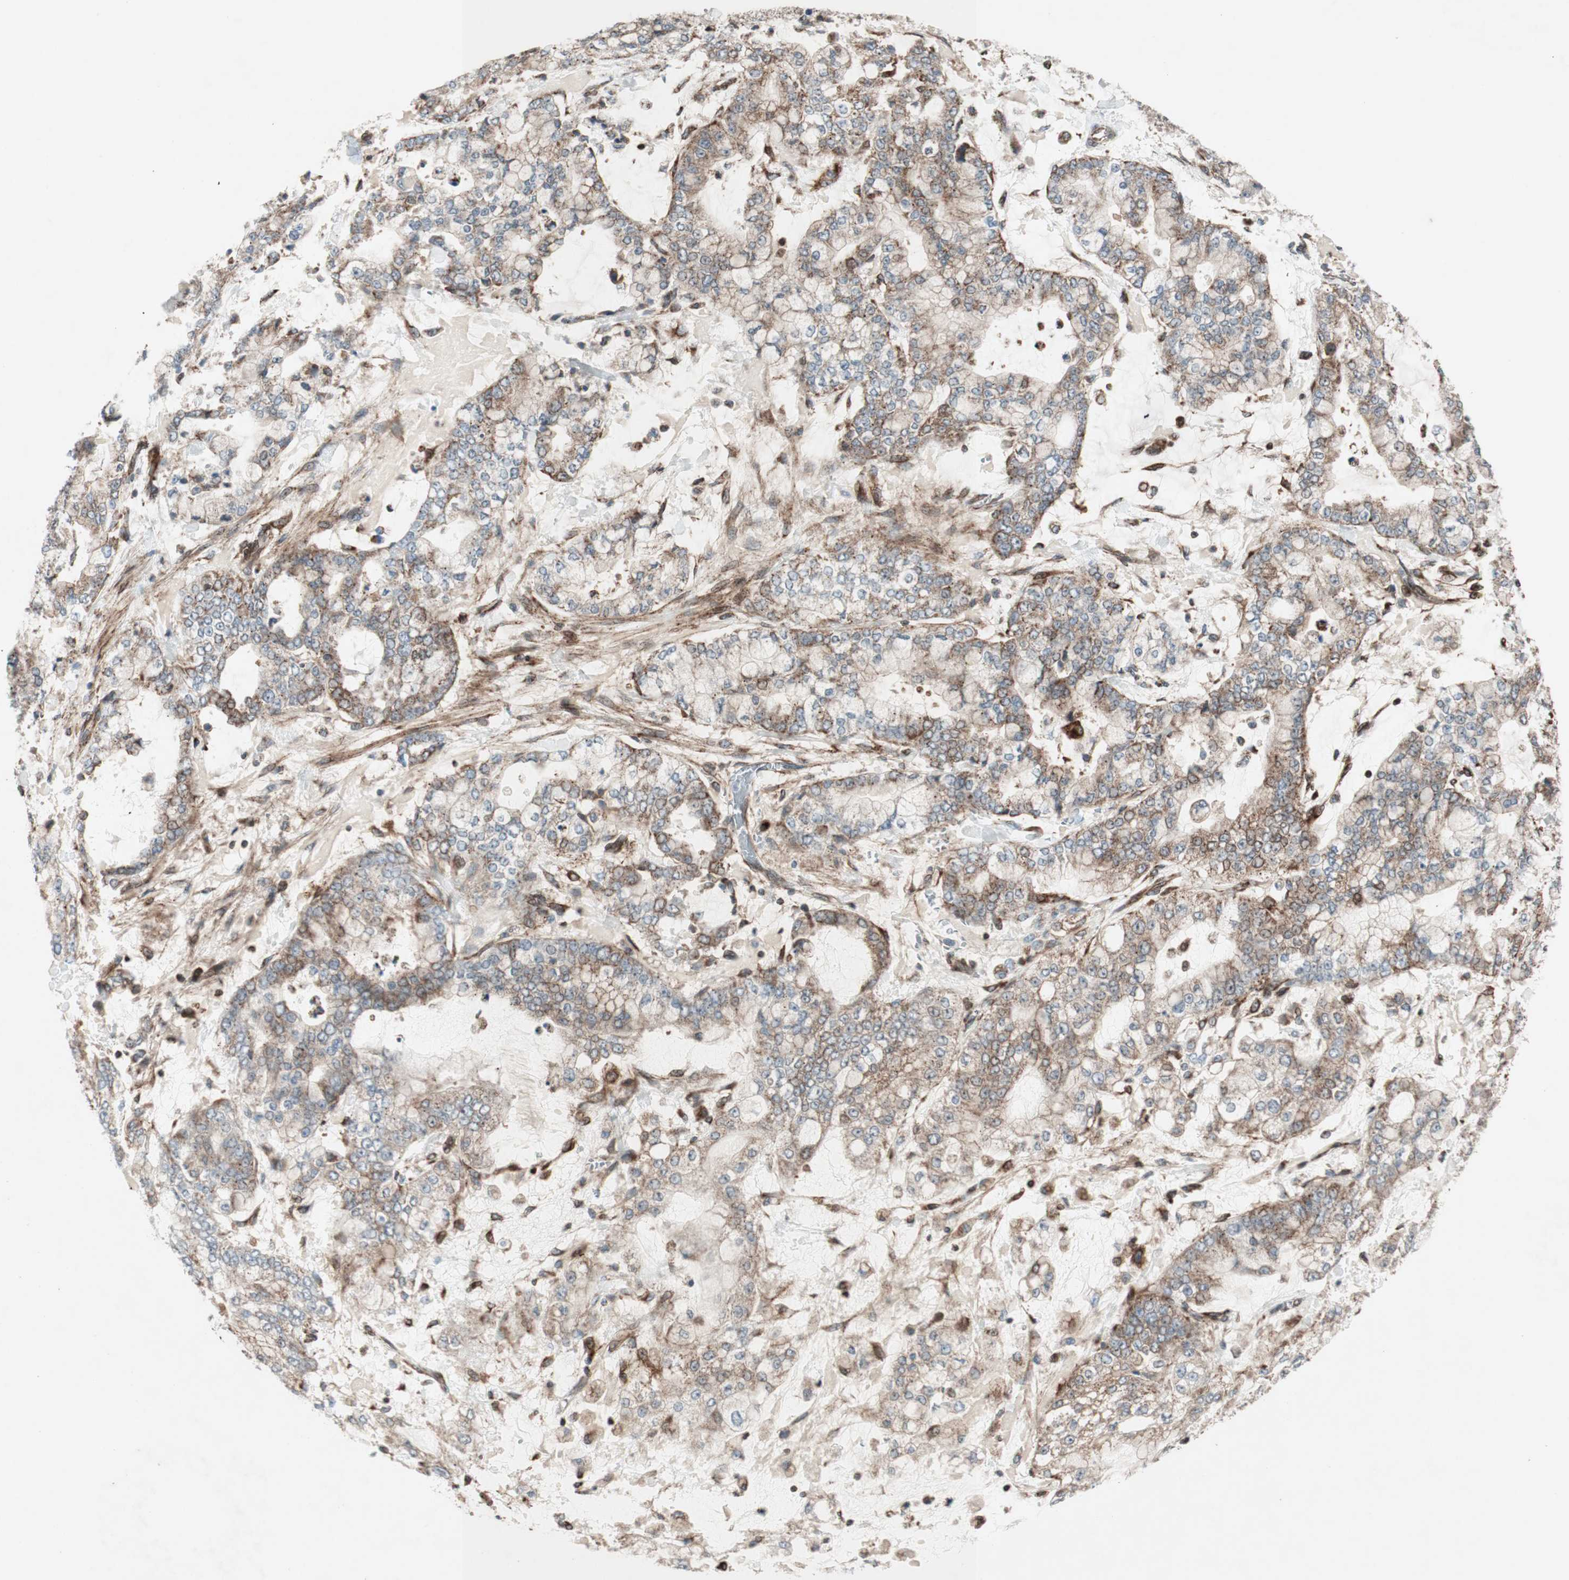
{"staining": {"intensity": "moderate", "quantity": "25%-75%", "location": "cytoplasmic/membranous"}, "tissue": "stomach cancer", "cell_type": "Tumor cells", "image_type": "cancer", "snomed": [{"axis": "morphology", "description": "Adenocarcinoma, NOS"}, {"axis": "topography", "description": "Stomach"}], "caption": "Protein expression analysis of human adenocarcinoma (stomach) reveals moderate cytoplasmic/membranous staining in approximately 25%-75% of tumor cells. The staining was performed using DAB (3,3'-diaminobenzidine) to visualize the protein expression in brown, while the nuclei were stained in blue with hematoxylin (Magnification: 20x).", "gene": "NUP62", "patient": {"sex": "male", "age": 76}}